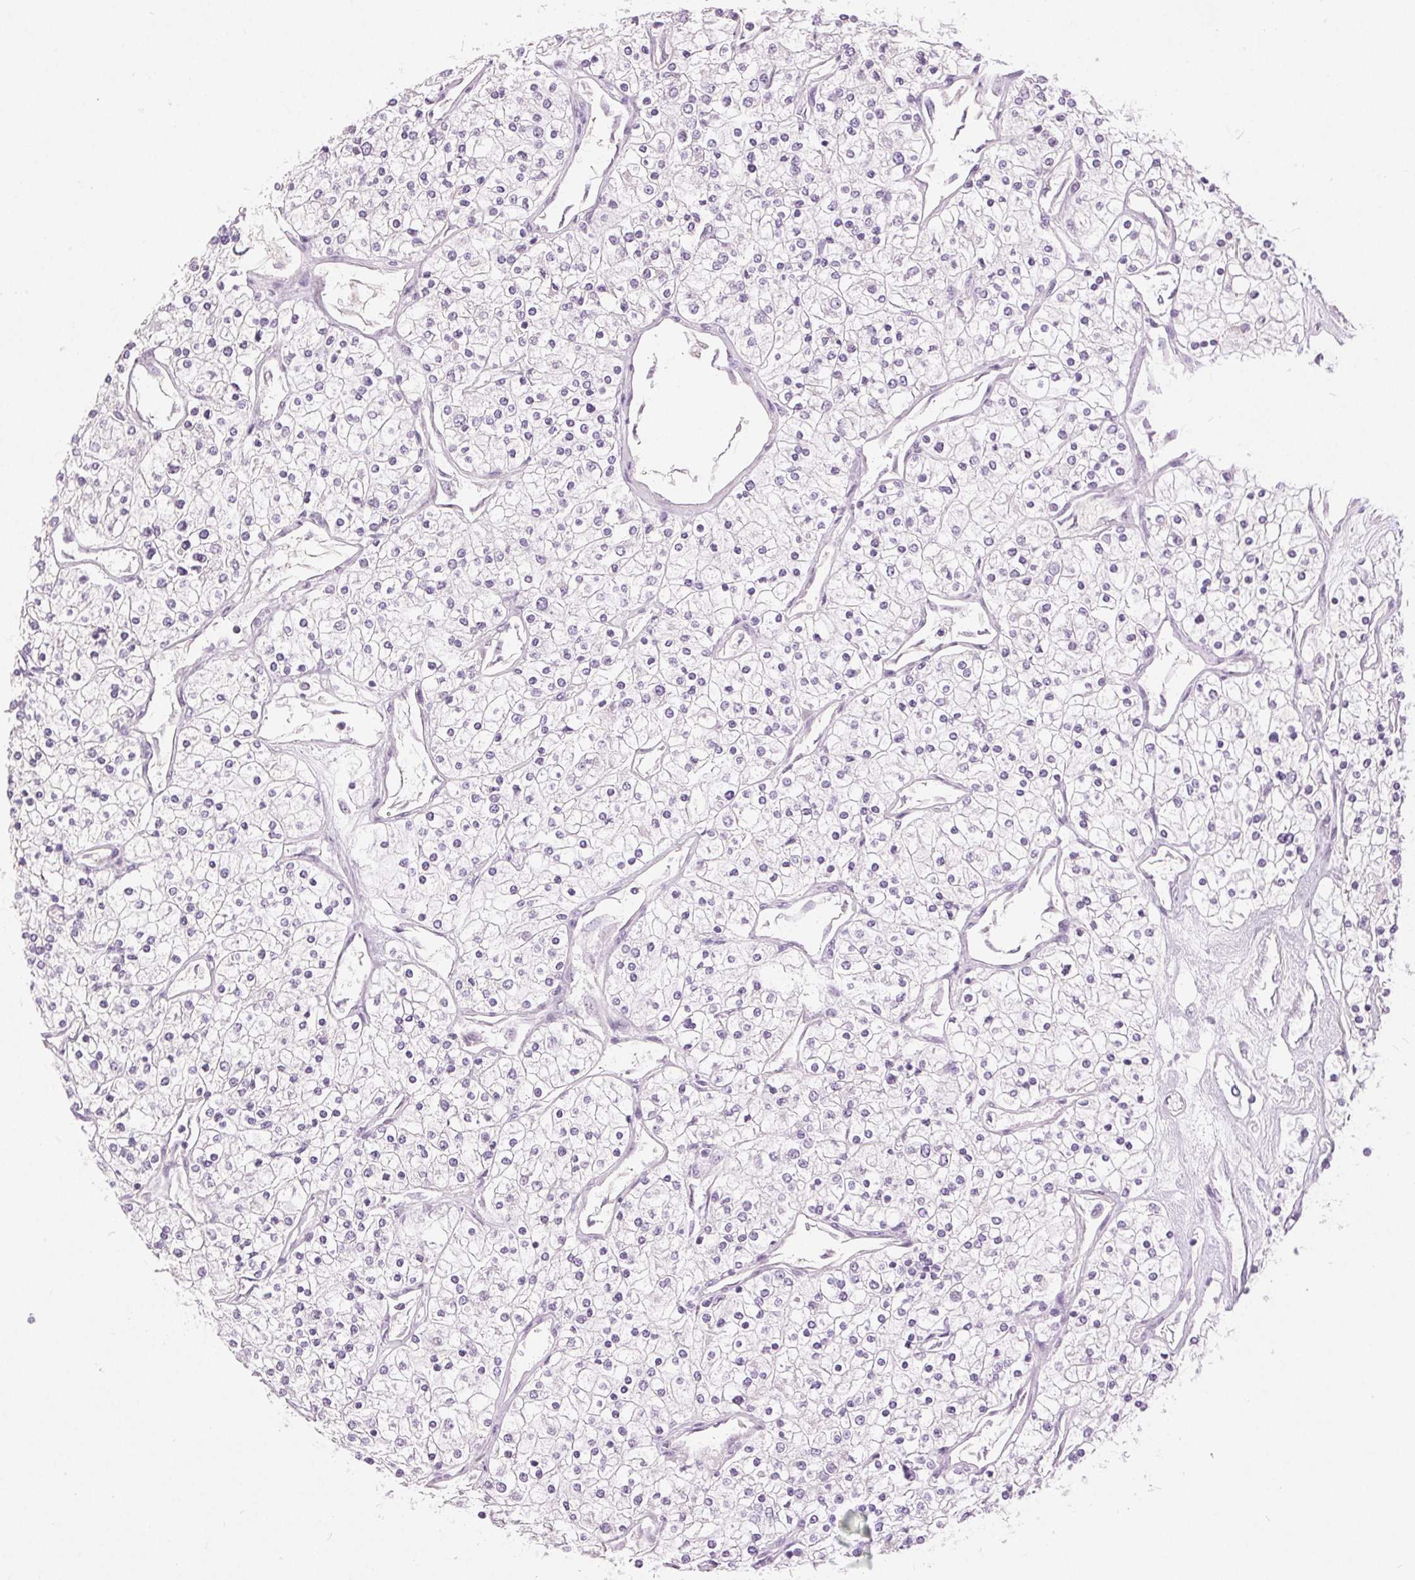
{"staining": {"intensity": "negative", "quantity": "none", "location": "none"}, "tissue": "renal cancer", "cell_type": "Tumor cells", "image_type": "cancer", "snomed": [{"axis": "morphology", "description": "Adenocarcinoma, NOS"}, {"axis": "topography", "description": "Kidney"}], "caption": "Adenocarcinoma (renal) was stained to show a protein in brown. There is no significant expression in tumor cells.", "gene": "DSG3", "patient": {"sex": "male", "age": 80}}